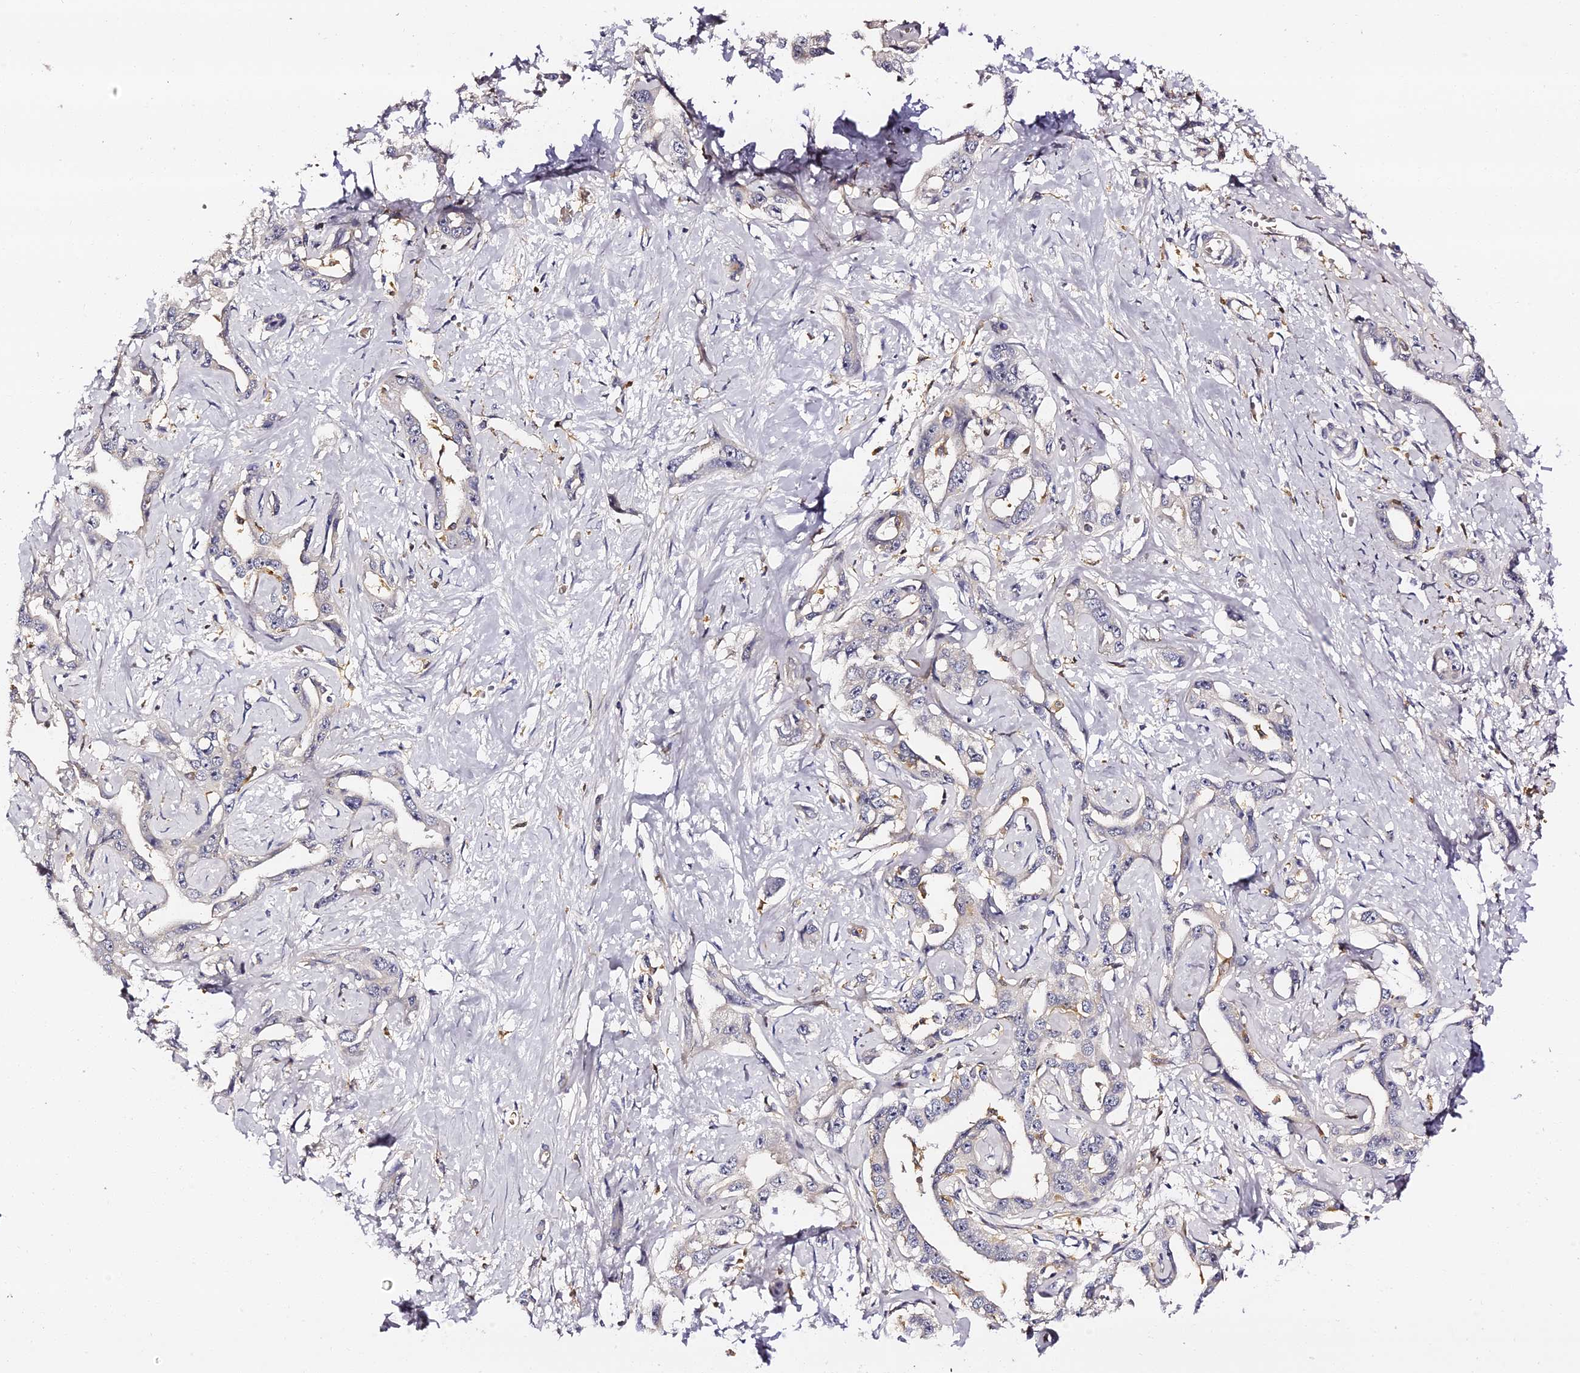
{"staining": {"intensity": "negative", "quantity": "none", "location": "none"}, "tissue": "liver cancer", "cell_type": "Tumor cells", "image_type": "cancer", "snomed": [{"axis": "morphology", "description": "Cholangiocarcinoma"}, {"axis": "topography", "description": "Liver"}], "caption": "Image shows no protein staining in tumor cells of cholangiocarcinoma (liver) tissue.", "gene": "IL4I1", "patient": {"sex": "male", "age": 59}}